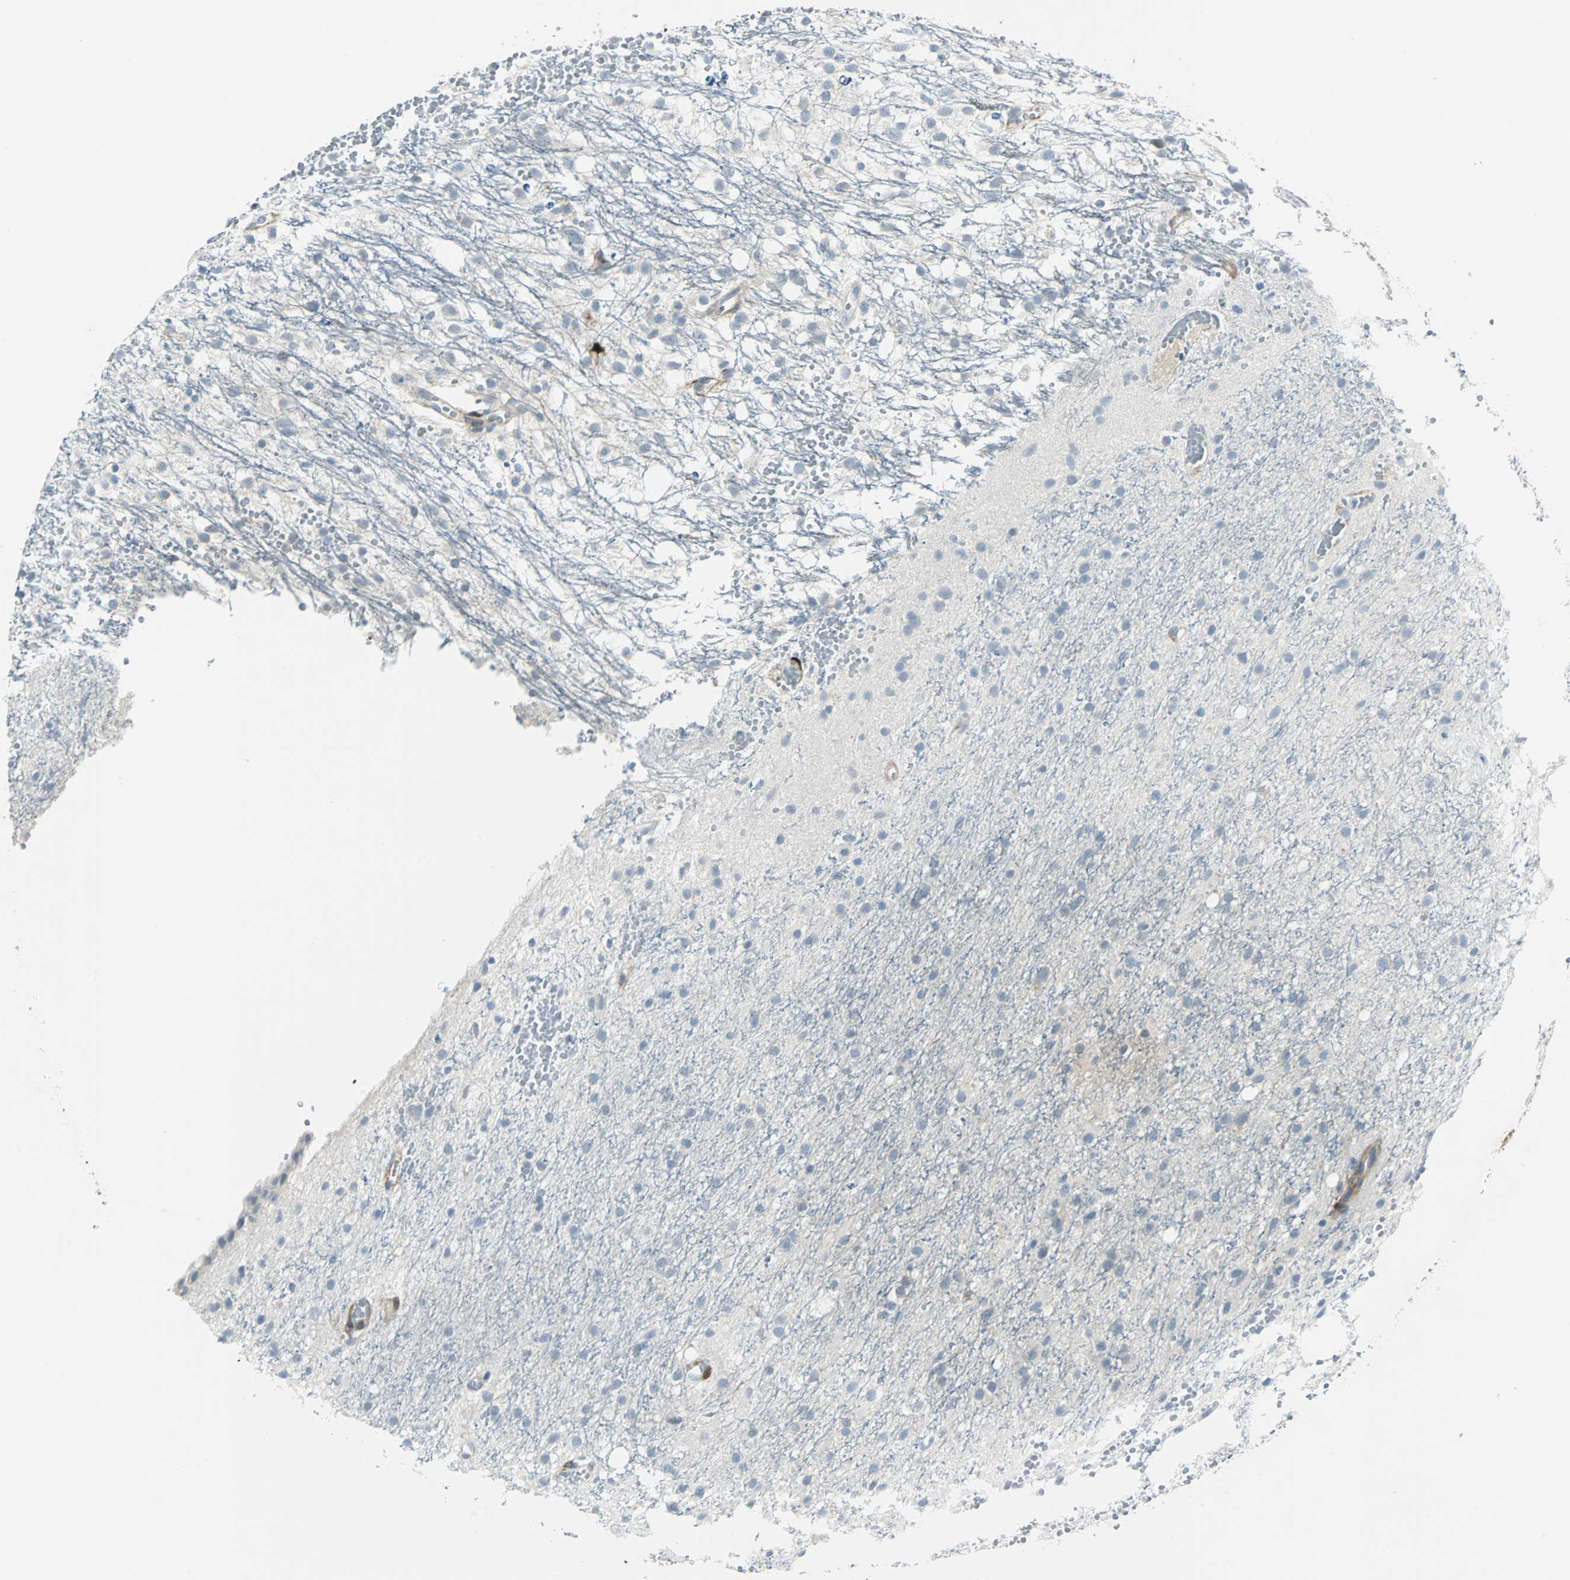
{"staining": {"intensity": "negative", "quantity": "none", "location": "none"}, "tissue": "glioma", "cell_type": "Tumor cells", "image_type": "cancer", "snomed": [{"axis": "morphology", "description": "Glioma, malignant, High grade"}, {"axis": "topography", "description": "Brain"}], "caption": "A histopathology image of glioma stained for a protein demonstrates no brown staining in tumor cells. (IHC, brightfield microscopy, high magnification).", "gene": "FHL2", "patient": {"sex": "female", "age": 59}}